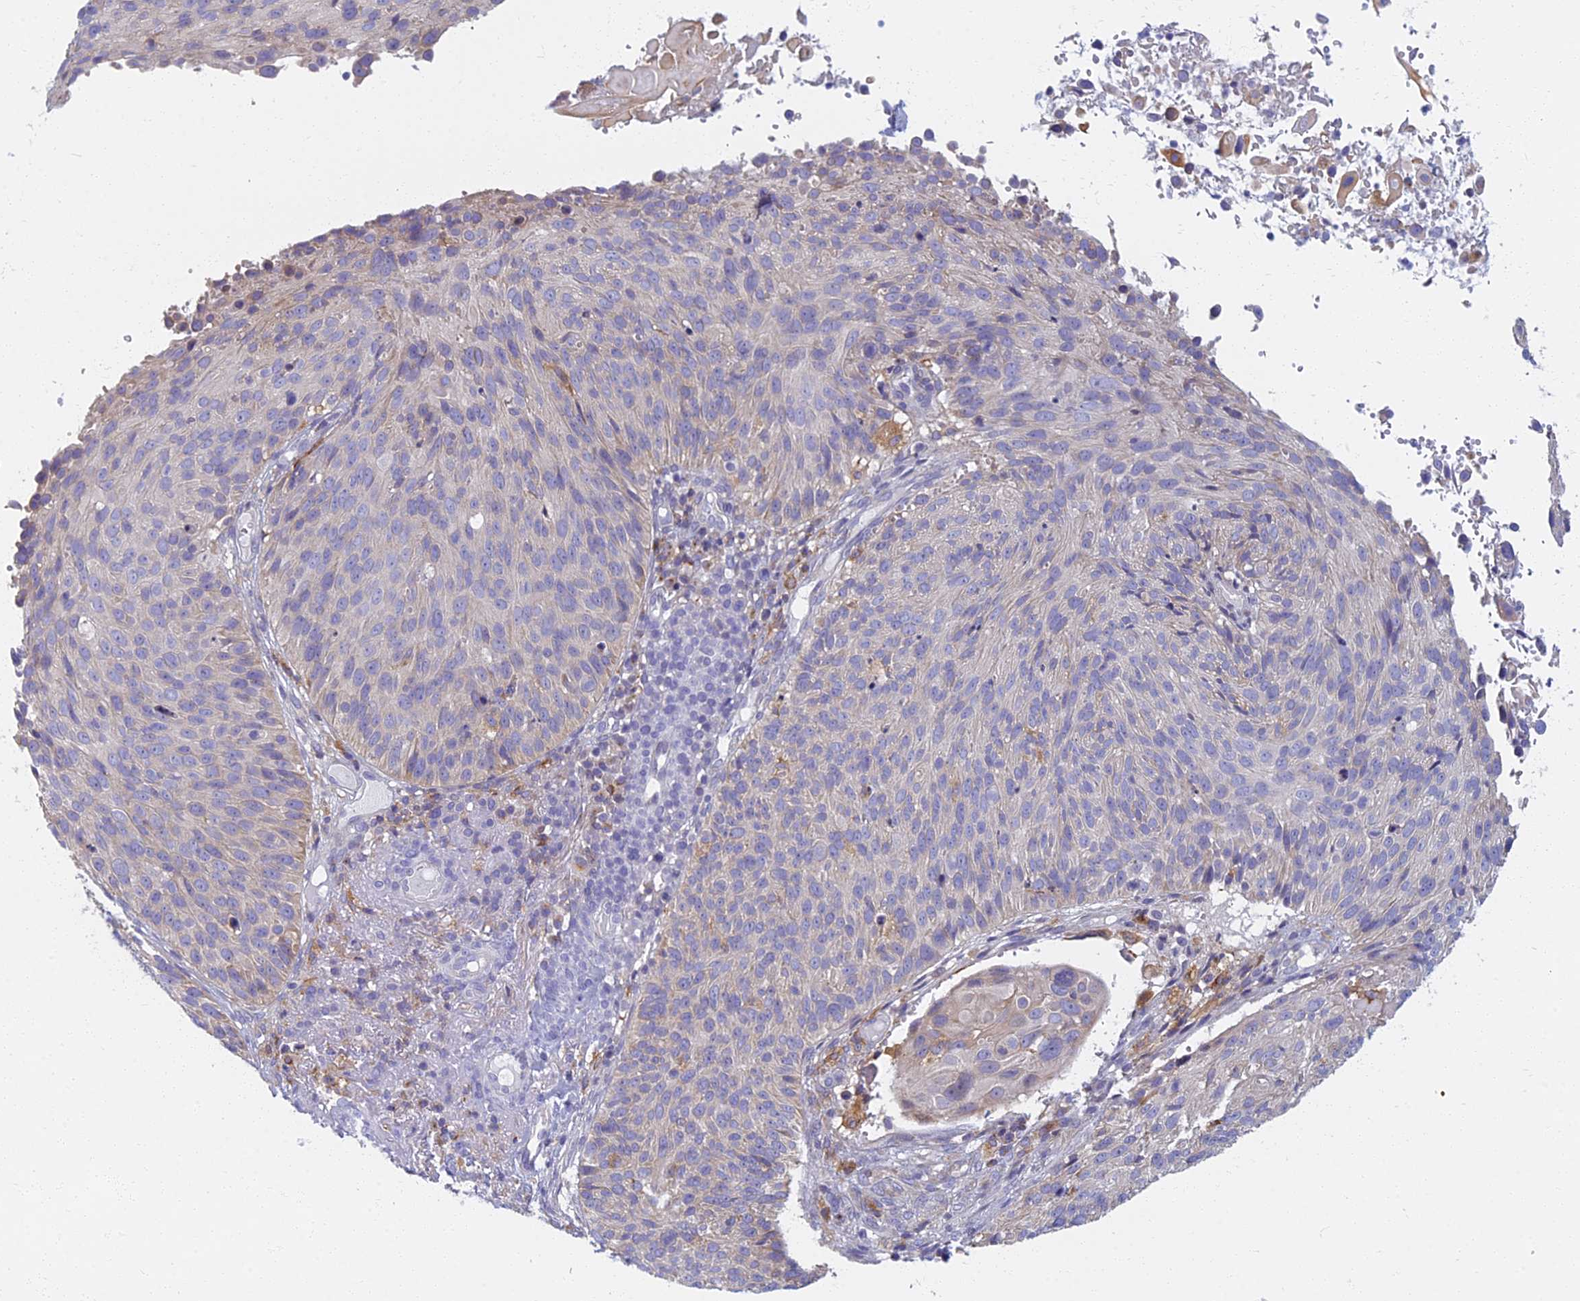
{"staining": {"intensity": "negative", "quantity": "none", "location": "none"}, "tissue": "cervical cancer", "cell_type": "Tumor cells", "image_type": "cancer", "snomed": [{"axis": "morphology", "description": "Squamous cell carcinoma, NOS"}, {"axis": "topography", "description": "Cervix"}], "caption": "IHC histopathology image of neoplastic tissue: squamous cell carcinoma (cervical) stained with DAB demonstrates no significant protein staining in tumor cells.", "gene": "NOL10", "patient": {"sex": "female", "age": 74}}